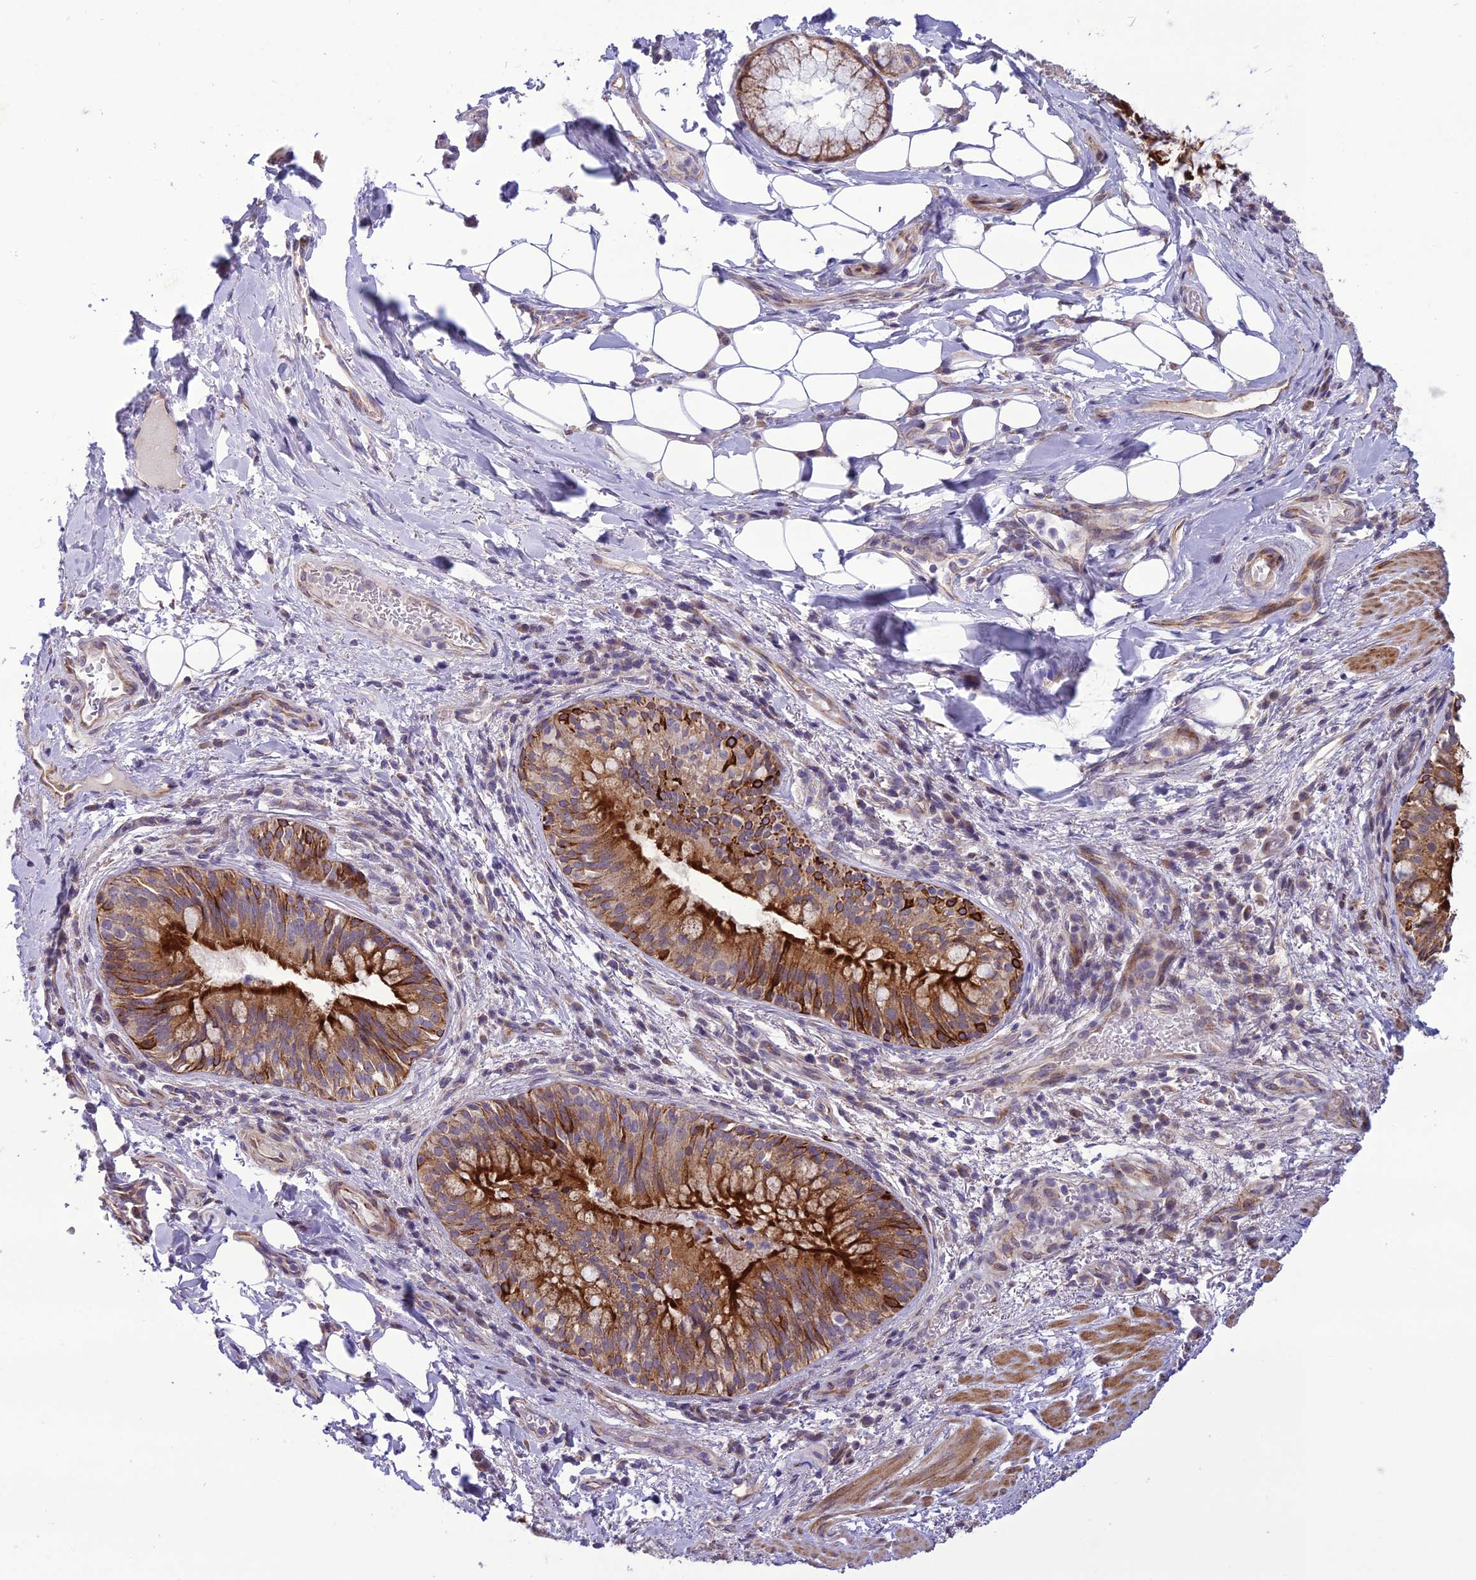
{"staining": {"intensity": "negative", "quantity": "none", "location": "none"}, "tissue": "adipose tissue", "cell_type": "Adipocytes", "image_type": "normal", "snomed": [{"axis": "morphology", "description": "Normal tissue, NOS"}, {"axis": "topography", "description": "Lymph node"}, {"axis": "topography", "description": "Cartilage tissue"}, {"axis": "topography", "description": "Bronchus"}], "caption": "An immunohistochemistry (IHC) micrograph of unremarkable adipose tissue is shown. There is no staining in adipocytes of adipose tissue. Brightfield microscopy of immunohistochemistry (IHC) stained with DAB (brown) and hematoxylin (blue), captured at high magnification.", "gene": "NODAL", "patient": {"sex": "male", "age": 63}}